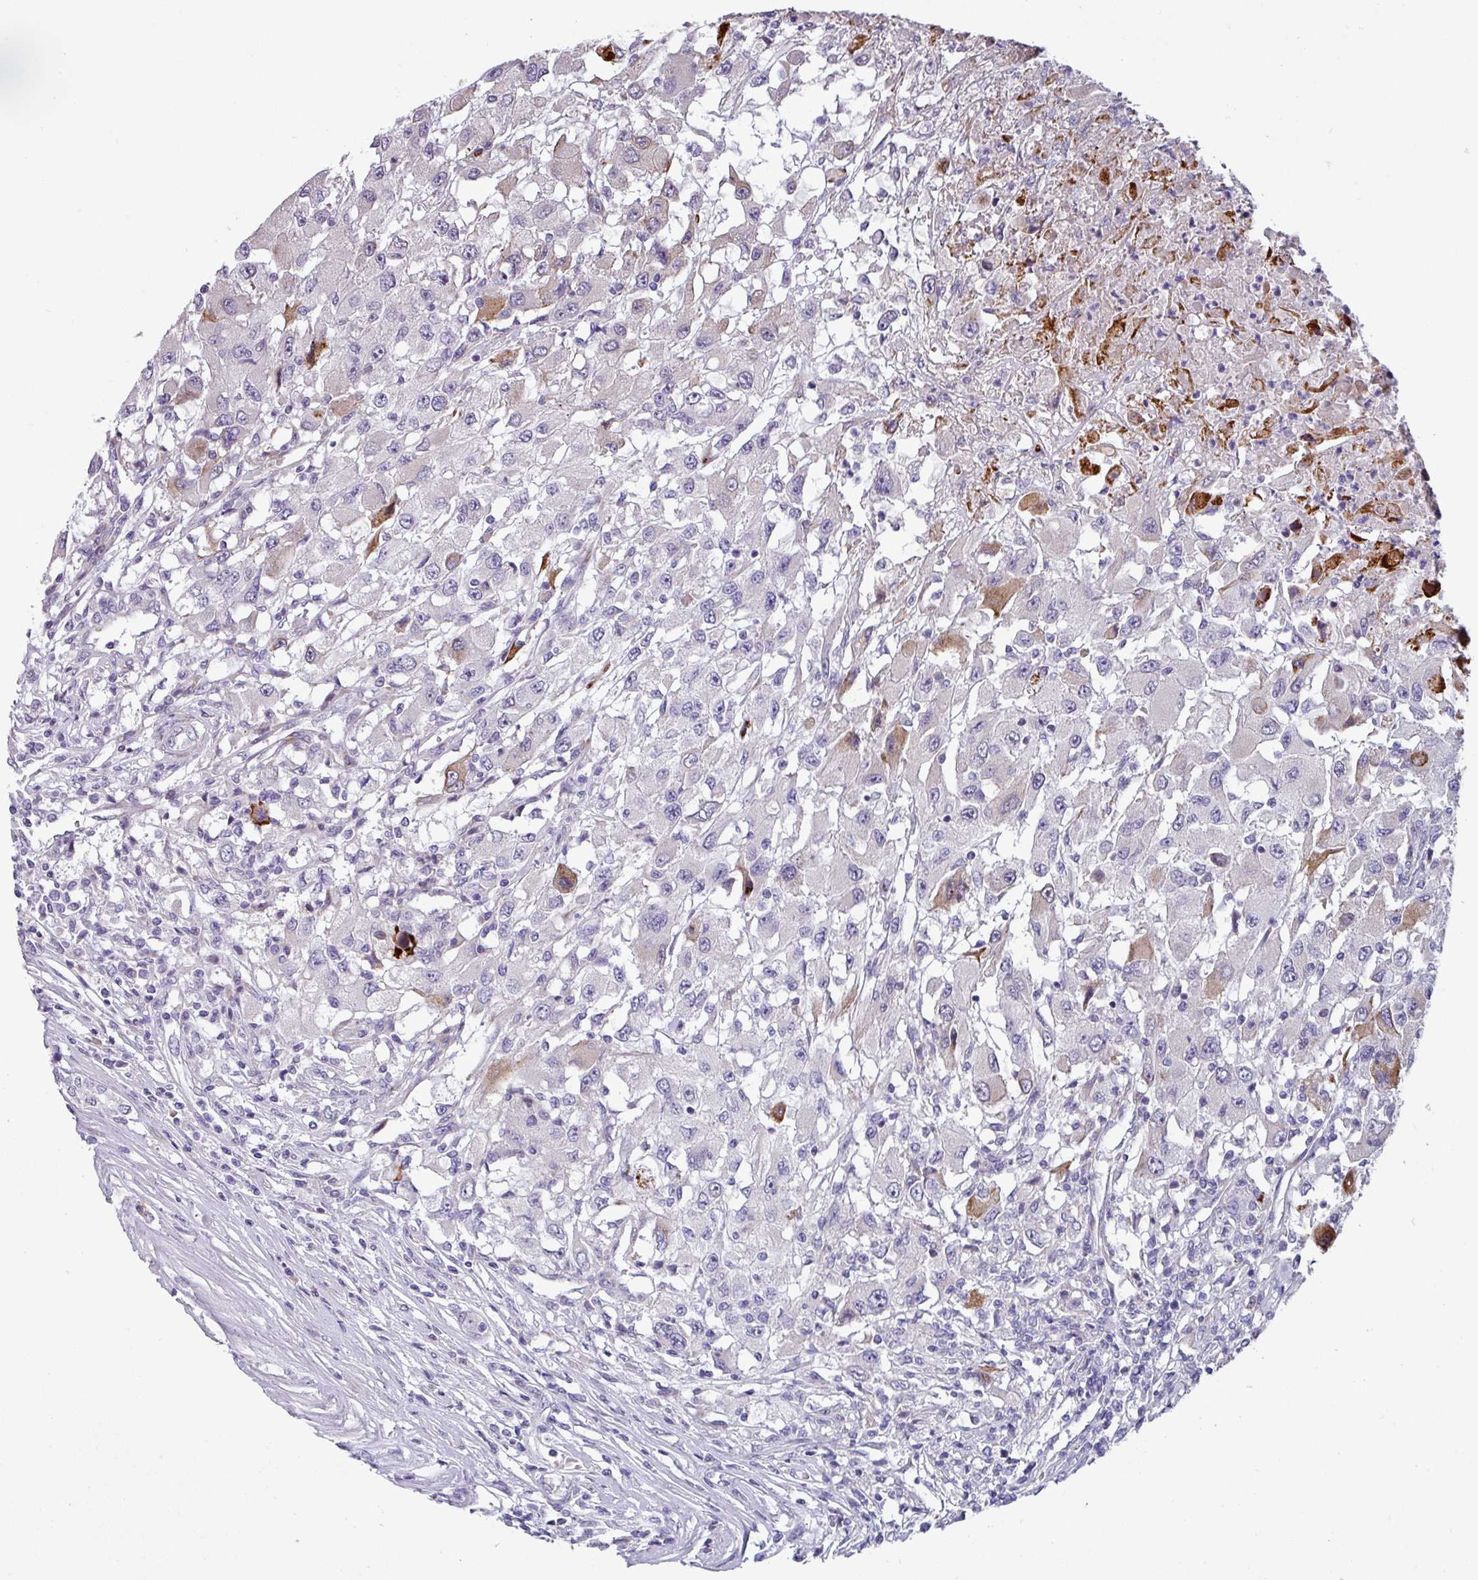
{"staining": {"intensity": "strong", "quantity": "<25%", "location": "cytoplasmic/membranous"}, "tissue": "renal cancer", "cell_type": "Tumor cells", "image_type": "cancer", "snomed": [{"axis": "morphology", "description": "Adenocarcinoma, NOS"}, {"axis": "topography", "description": "Kidney"}], "caption": "Strong cytoplasmic/membranous staining is present in approximately <25% of tumor cells in renal cancer.", "gene": "KLHL3", "patient": {"sex": "female", "age": 67}}